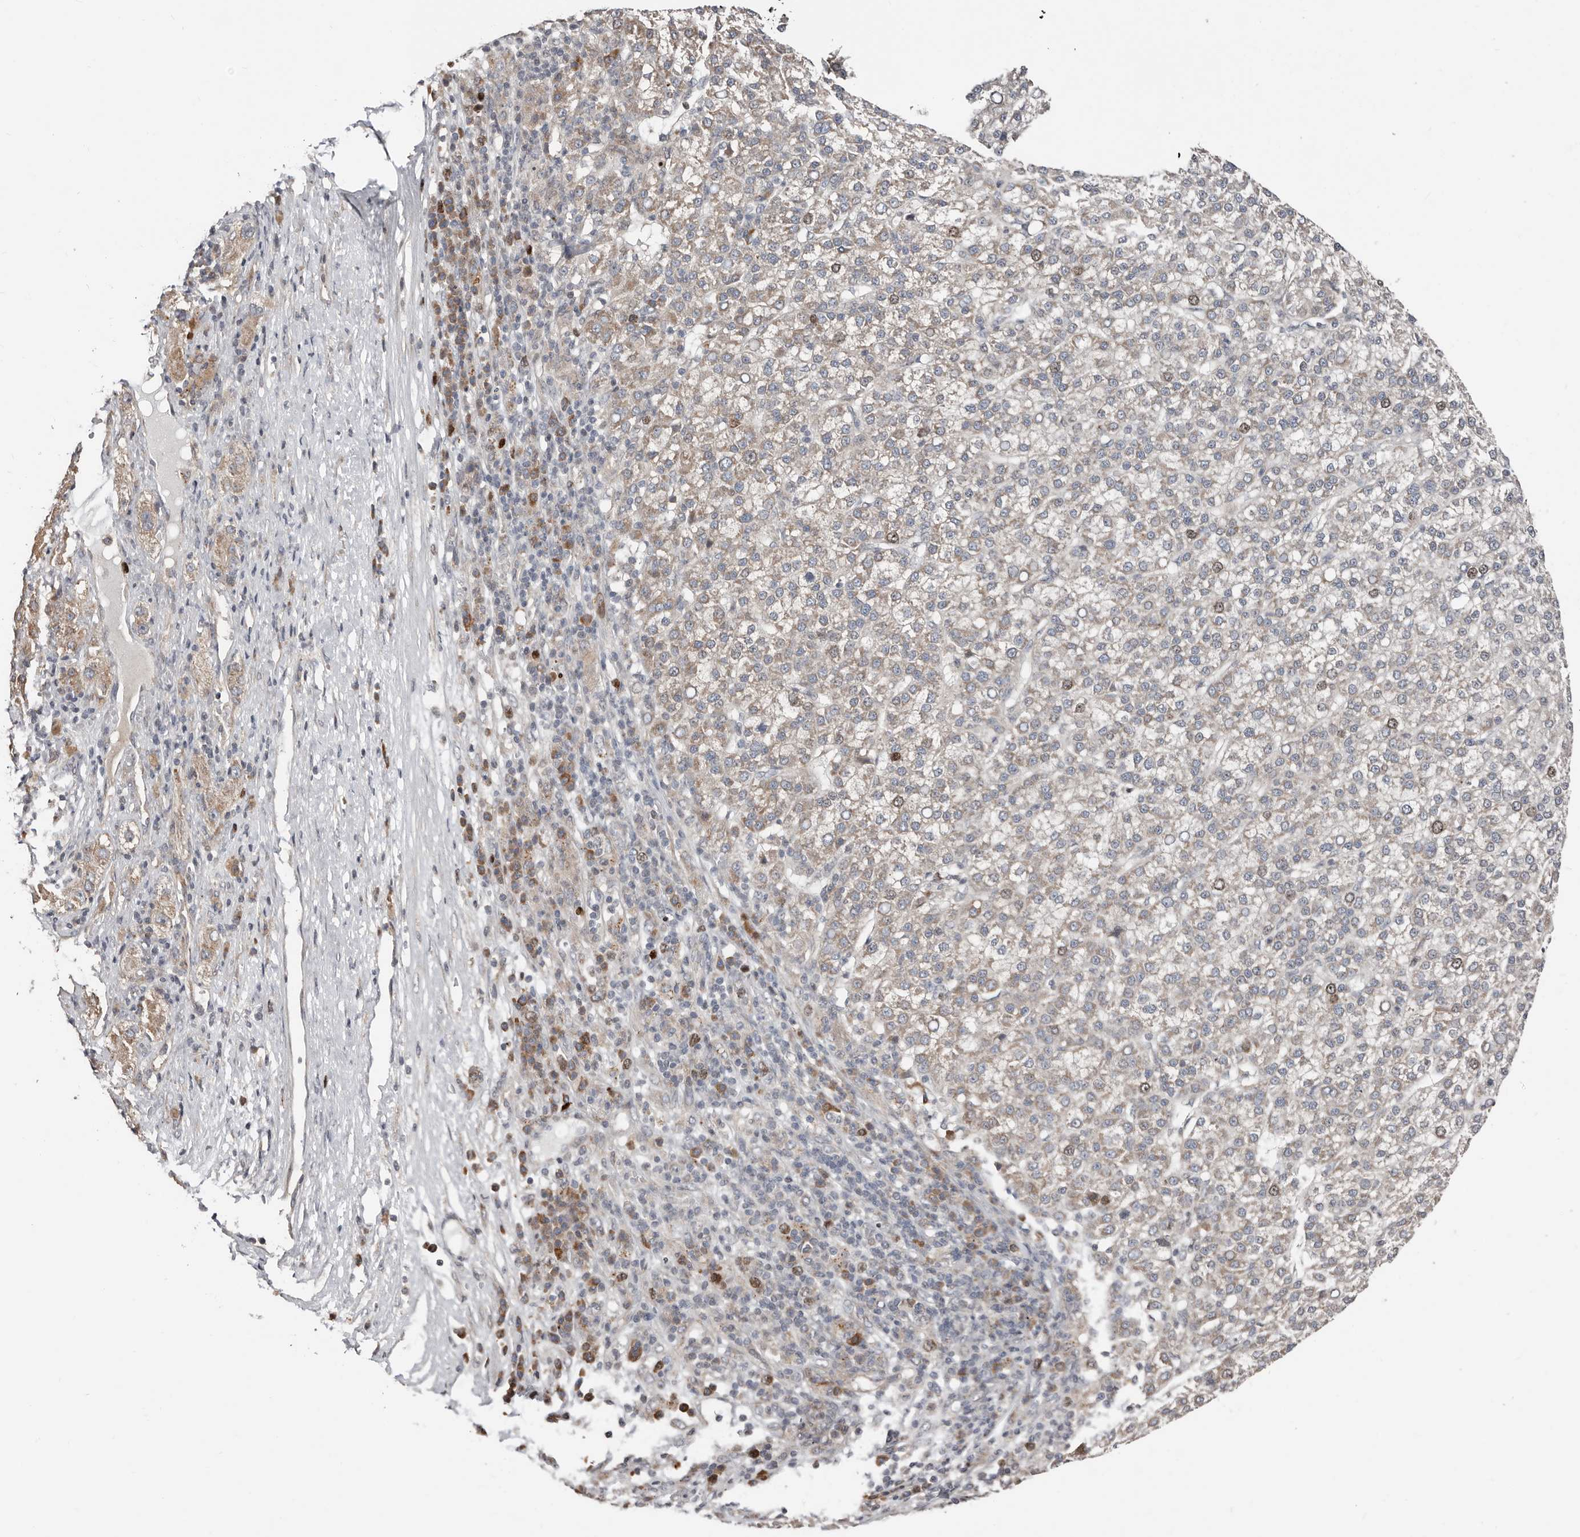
{"staining": {"intensity": "weak", "quantity": "<25%", "location": "cytoplasmic/membranous,nuclear"}, "tissue": "liver cancer", "cell_type": "Tumor cells", "image_type": "cancer", "snomed": [{"axis": "morphology", "description": "Carcinoma, Hepatocellular, NOS"}, {"axis": "topography", "description": "Liver"}], "caption": "High power microscopy histopathology image of an IHC photomicrograph of liver hepatocellular carcinoma, revealing no significant staining in tumor cells. Brightfield microscopy of immunohistochemistry stained with DAB (brown) and hematoxylin (blue), captured at high magnification.", "gene": "SMYD4", "patient": {"sex": "female", "age": 58}}